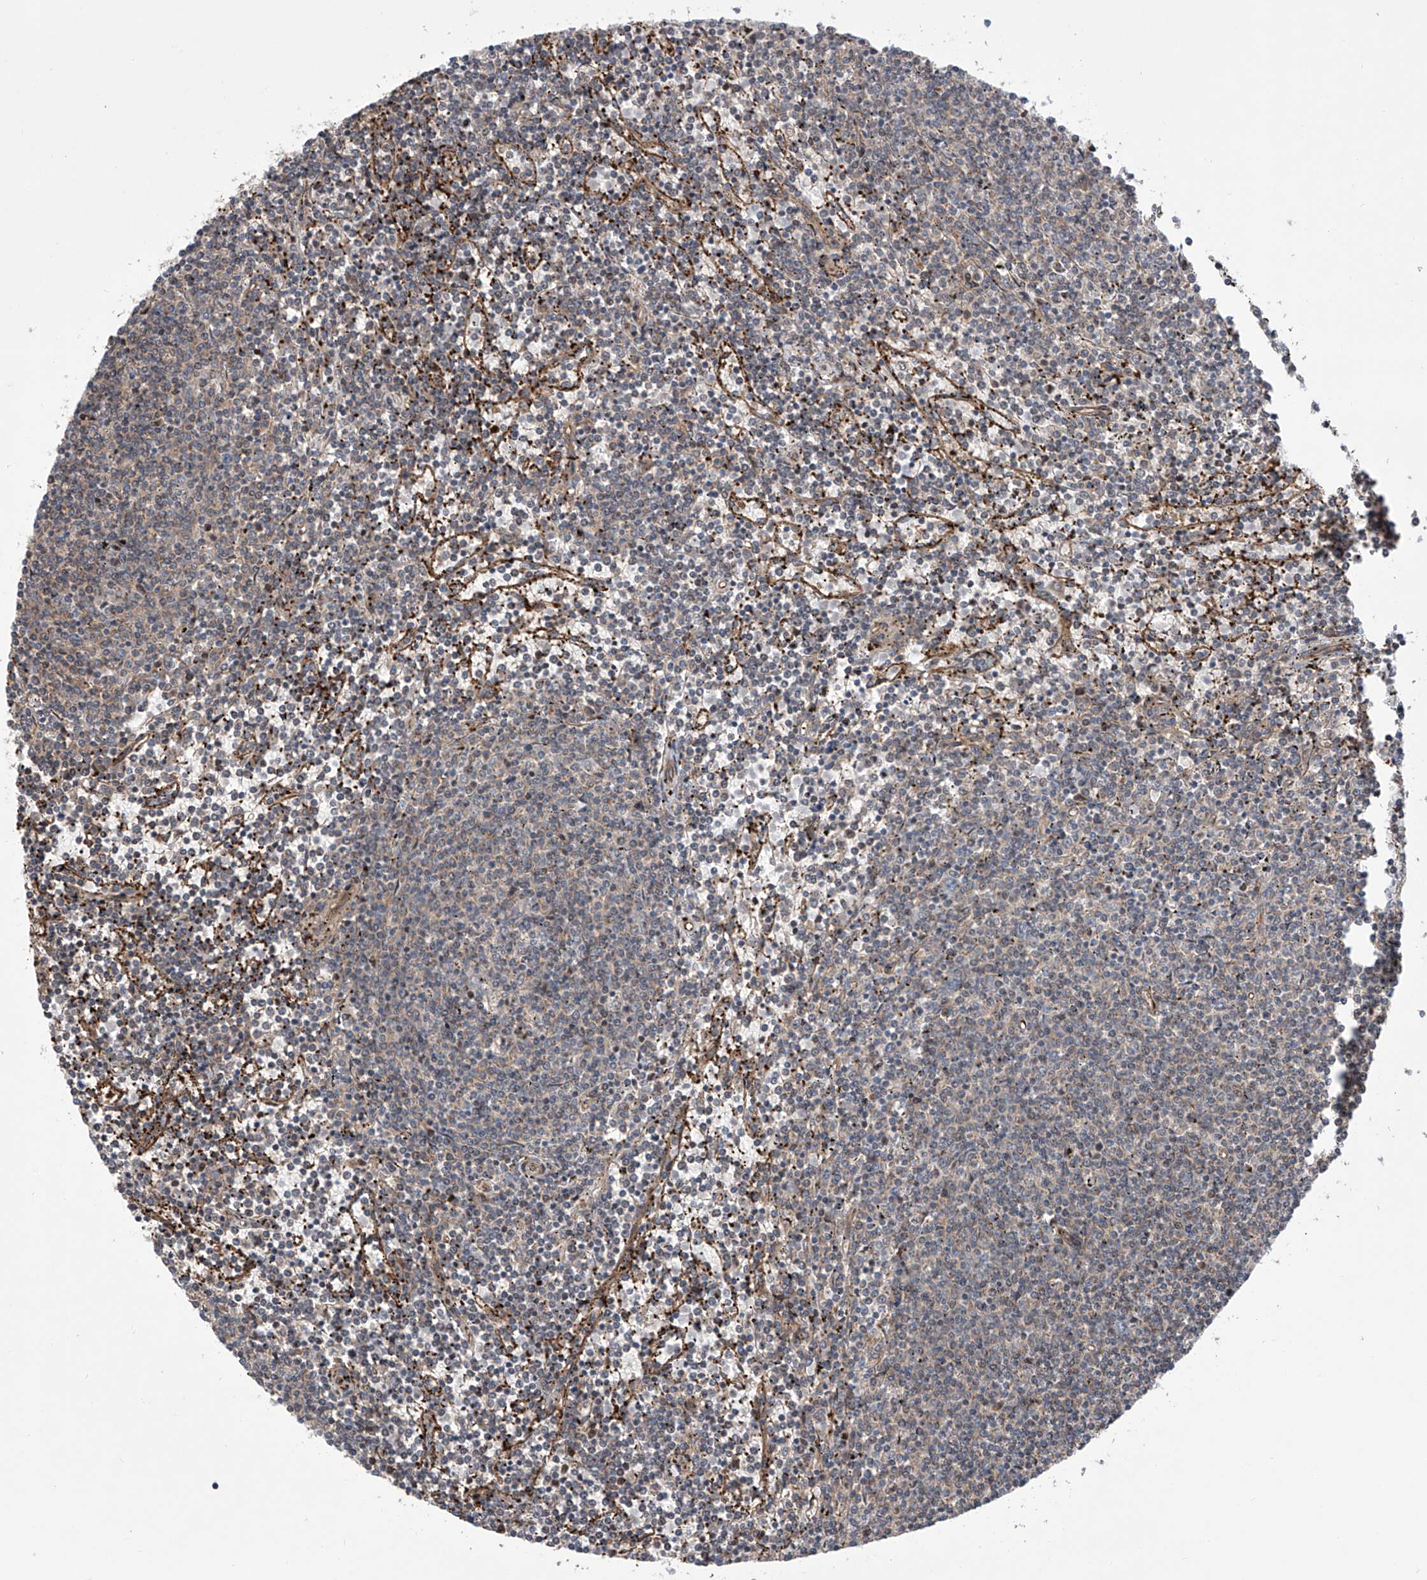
{"staining": {"intensity": "weak", "quantity": "<25%", "location": "cytoplasmic/membranous"}, "tissue": "lymphoma", "cell_type": "Tumor cells", "image_type": "cancer", "snomed": [{"axis": "morphology", "description": "Malignant lymphoma, non-Hodgkin's type, Low grade"}, {"axis": "topography", "description": "Spleen"}], "caption": "Tumor cells show no significant protein positivity in low-grade malignant lymphoma, non-Hodgkin's type.", "gene": "APAF1", "patient": {"sex": "female", "age": 50}}